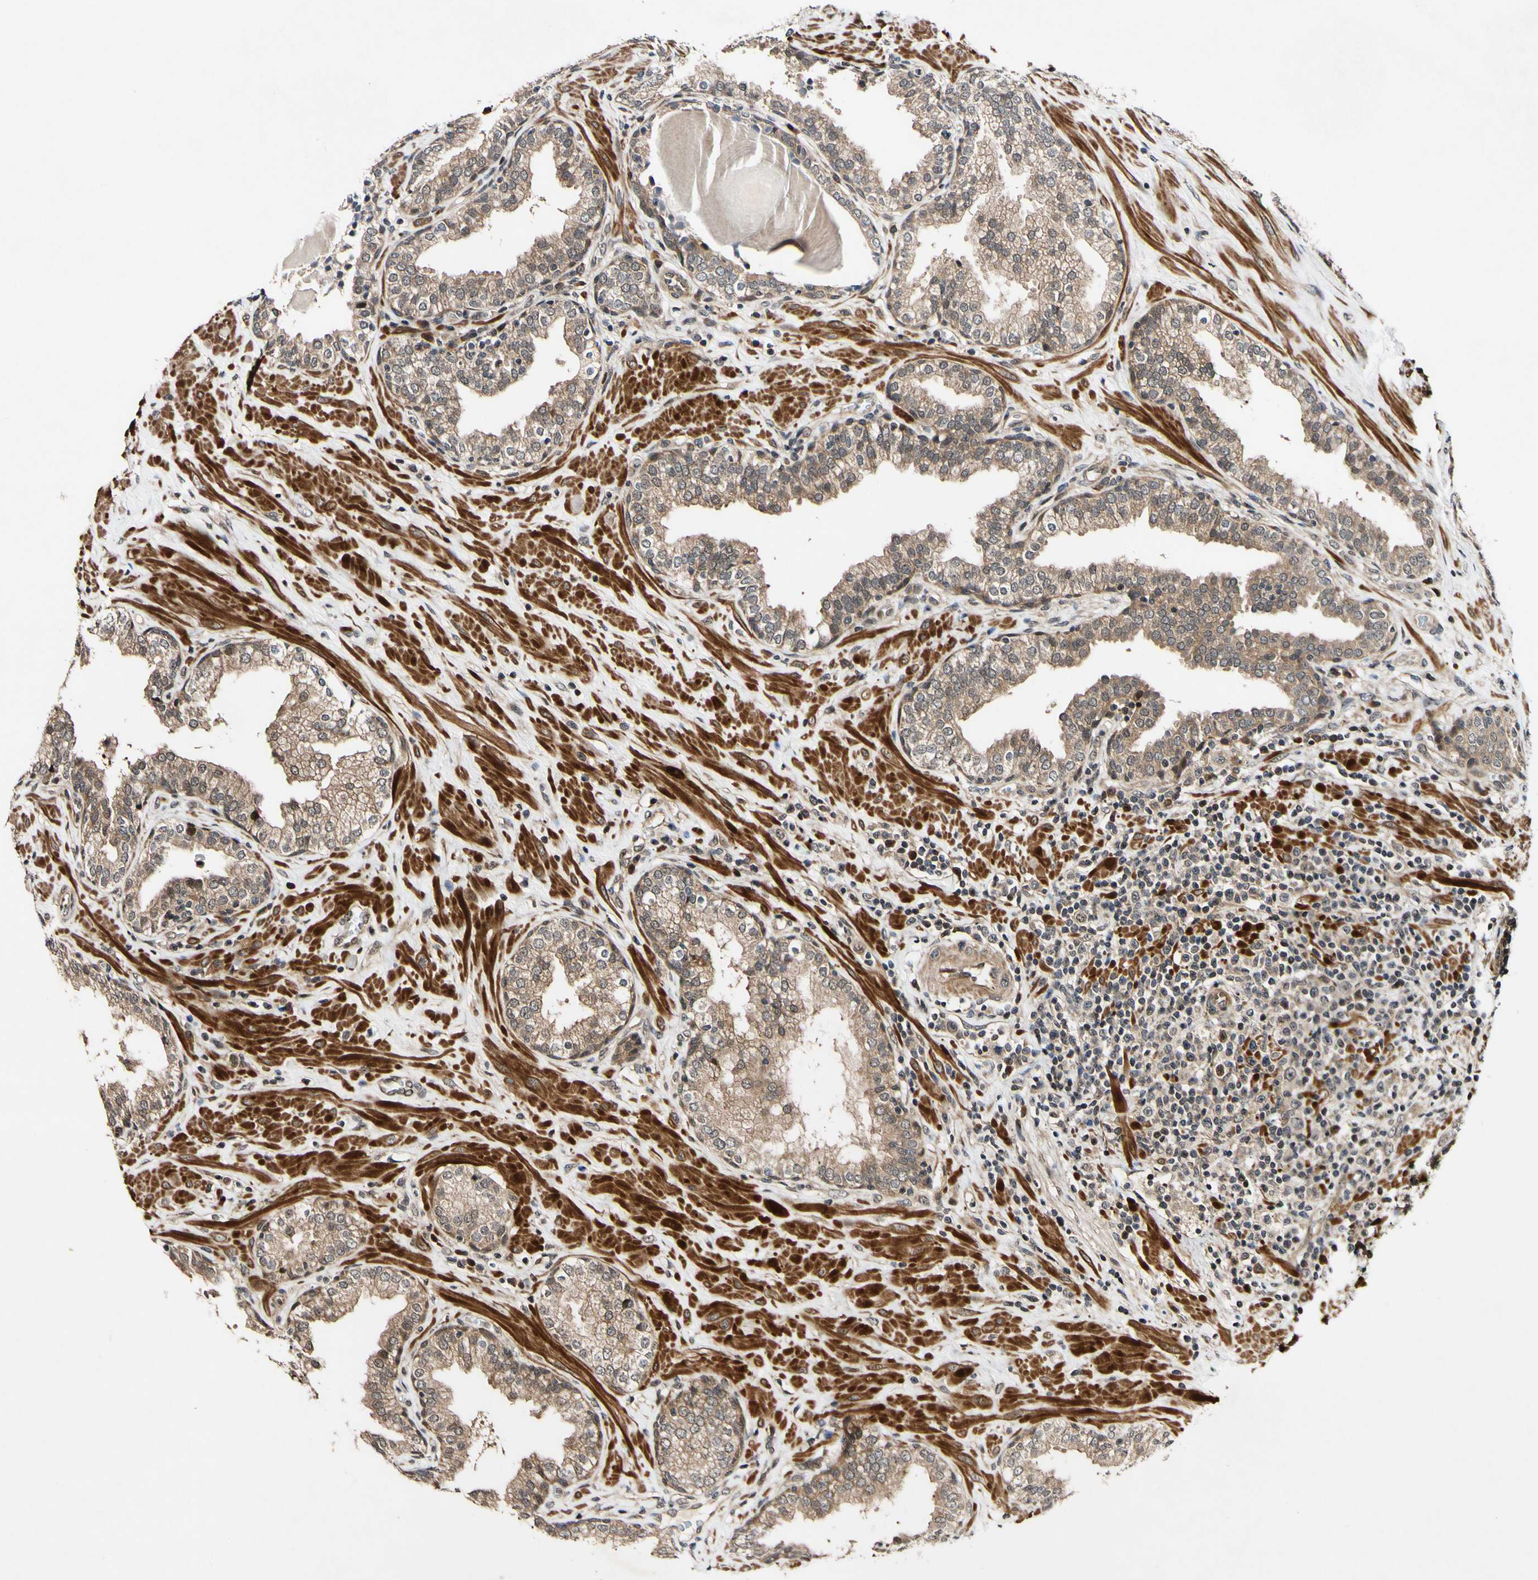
{"staining": {"intensity": "moderate", "quantity": ">75%", "location": "cytoplasmic/membranous"}, "tissue": "prostate", "cell_type": "Glandular cells", "image_type": "normal", "snomed": [{"axis": "morphology", "description": "Normal tissue, NOS"}, {"axis": "topography", "description": "Prostate"}], "caption": "IHC of normal human prostate displays medium levels of moderate cytoplasmic/membranous positivity in approximately >75% of glandular cells.", "gene": "CSNK1E", "patient": {"sex": "male", "age": 51}}